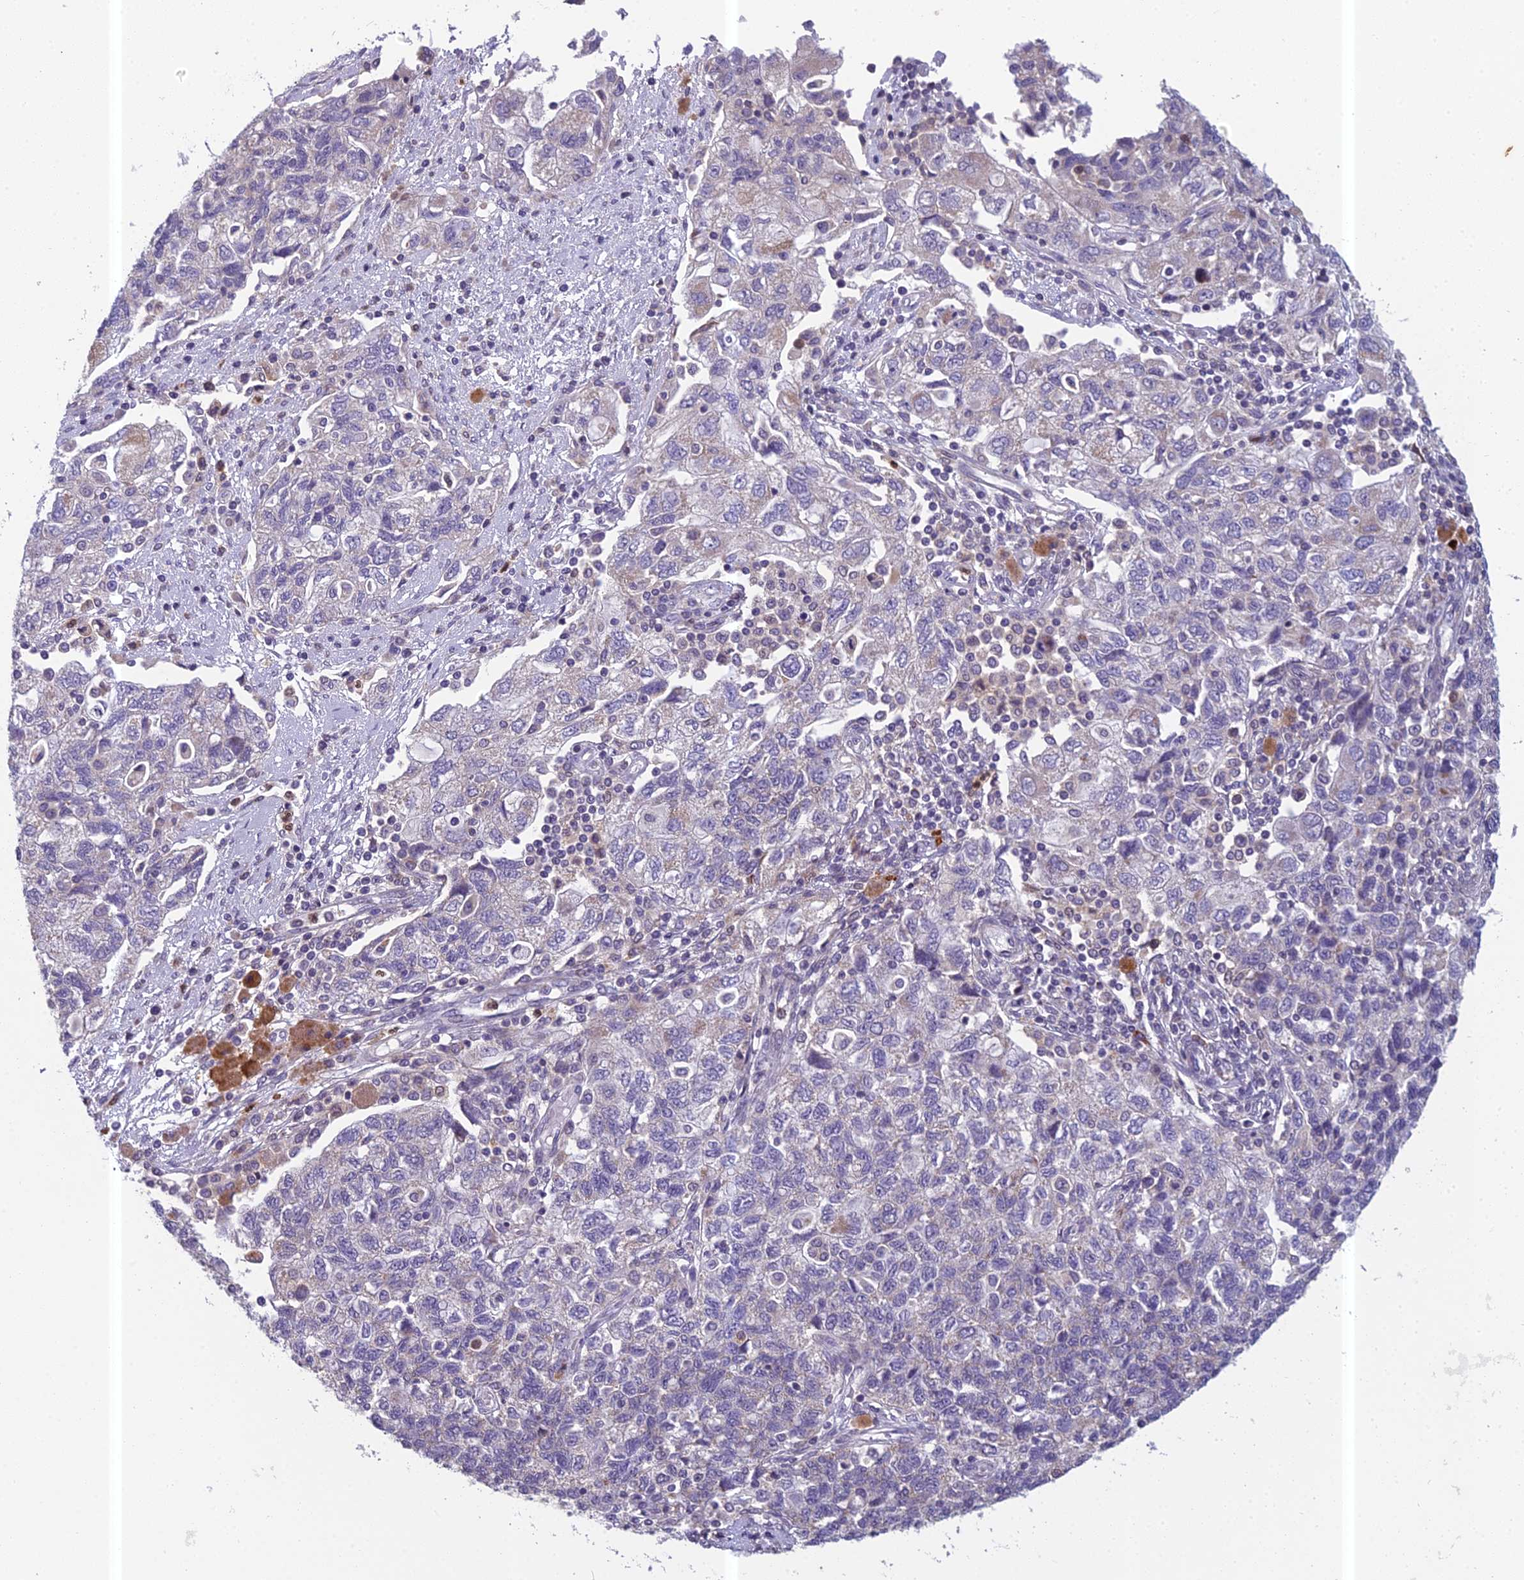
{"staining": {"intensity": "weak", "quantity": "<25%", "location": "cytoplasmic/membranous"}, "tissue": "ovarian cancer", "cell_type": "Tumor cells", "image_type": "cancer", "snomed": [{"axis": "morphology", "description": "Carcinoma, NOS"}, {"axis": "morphology", "description": "Cystadenocarcinoma, serous, NOS"}, {"axis": "topography", "description": "Ovary"}], "caption": "IHC image of neoplastic tissue: ovarian cancer stained with DAB displays no significant protein positivity in tumor cells.", "gene": "ENSG00000188897", "patient": {"sex": "female", "age": 69}}